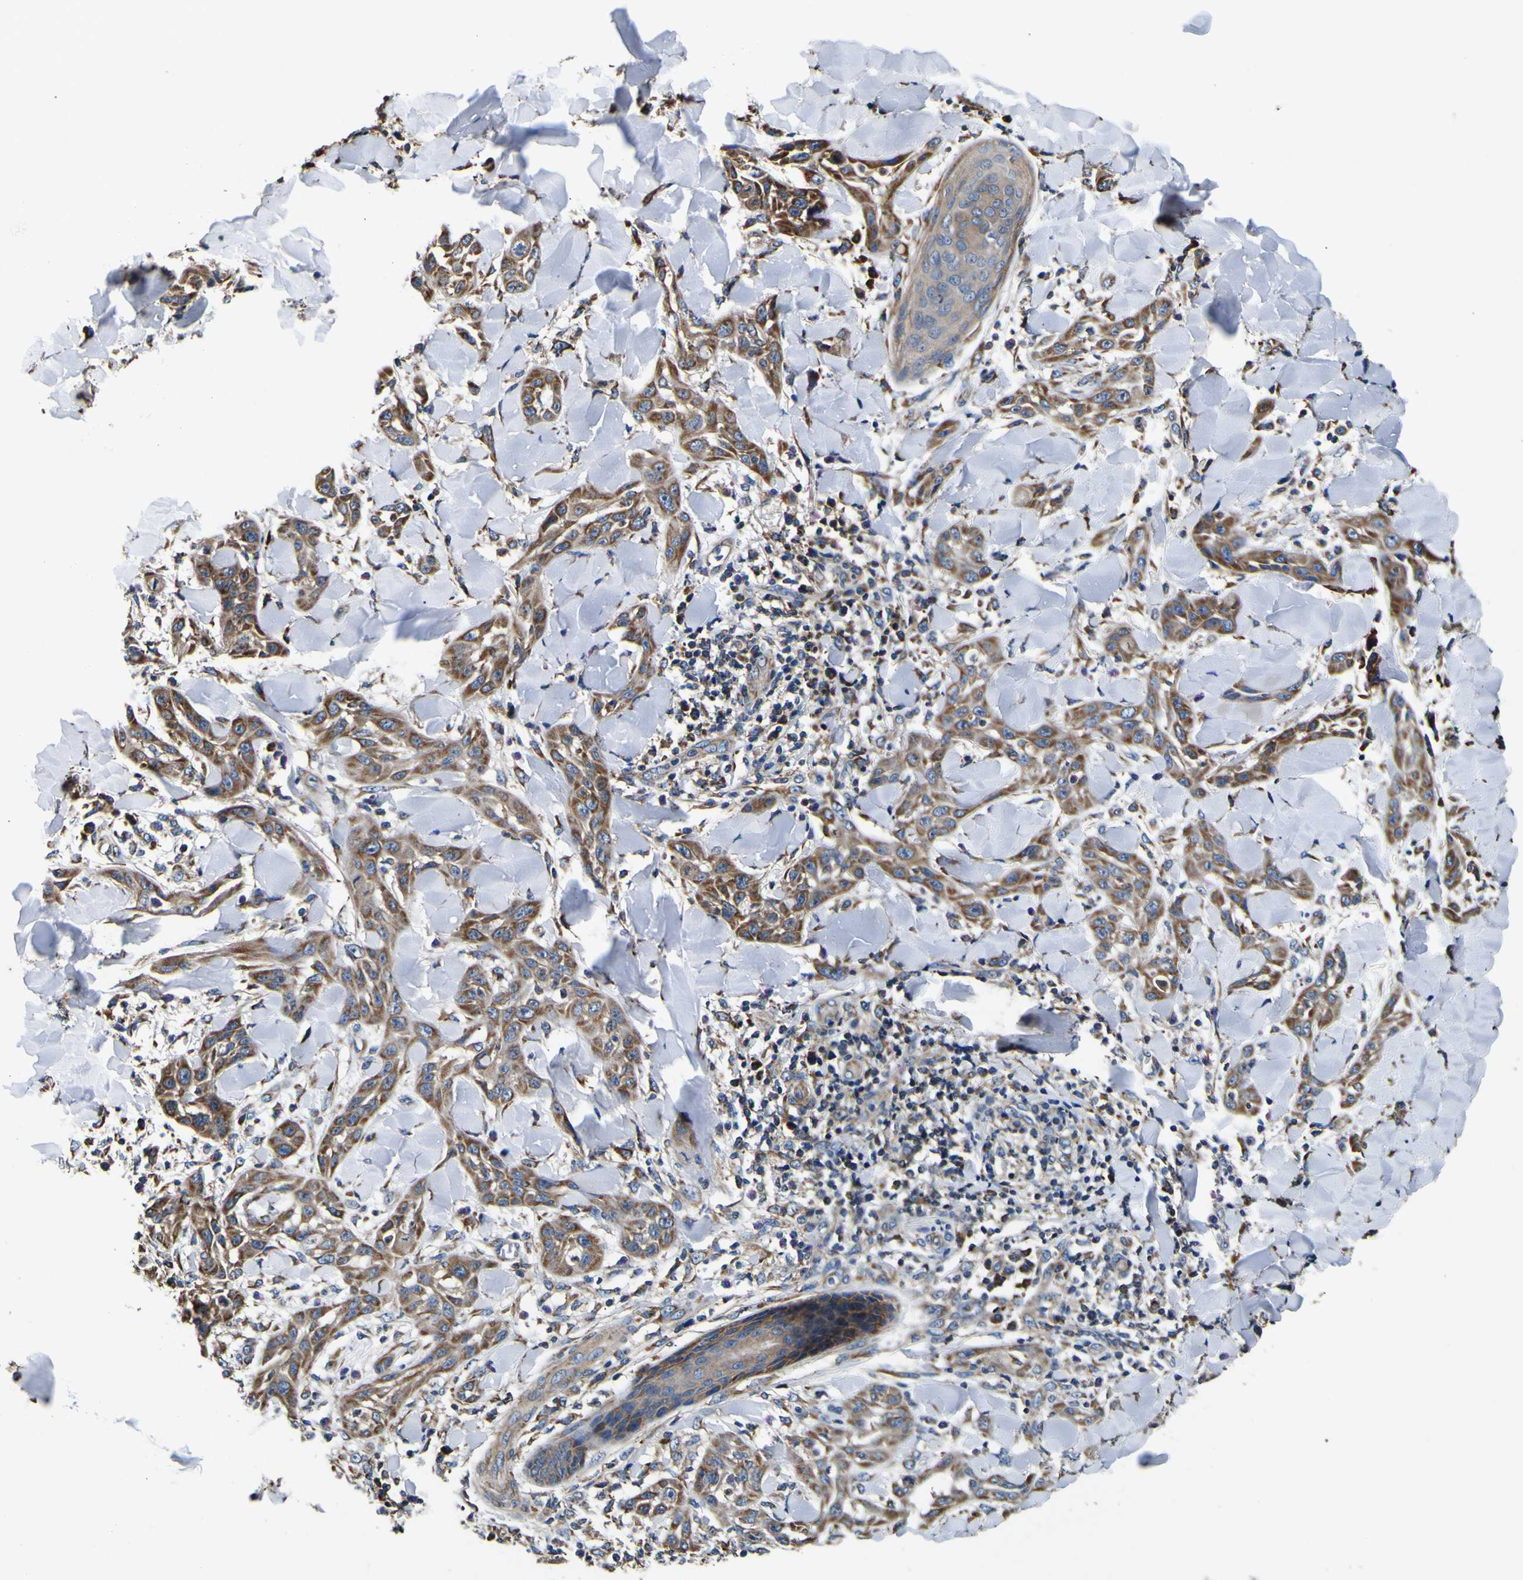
{"staining": {"intensity": "moderate", "quantity": ">75%", "location": "cytoplasmic/membranous"}, "tissue": "skin cancer", "cell_type": "Tumor cells", "image_type": "cancer", "snomed": [{"axis": "morphology", "description": "Squamous cell carcinoma, NOS"}, {"axis": "topography", "description": "Skin"}], "caption": "Human squamous cell carcinoma (skin) stained with a protein marker reveals moderate staining in tumor cells.", "gene": "INPP5A", "patient": {"sex": "male", "age": 24}}